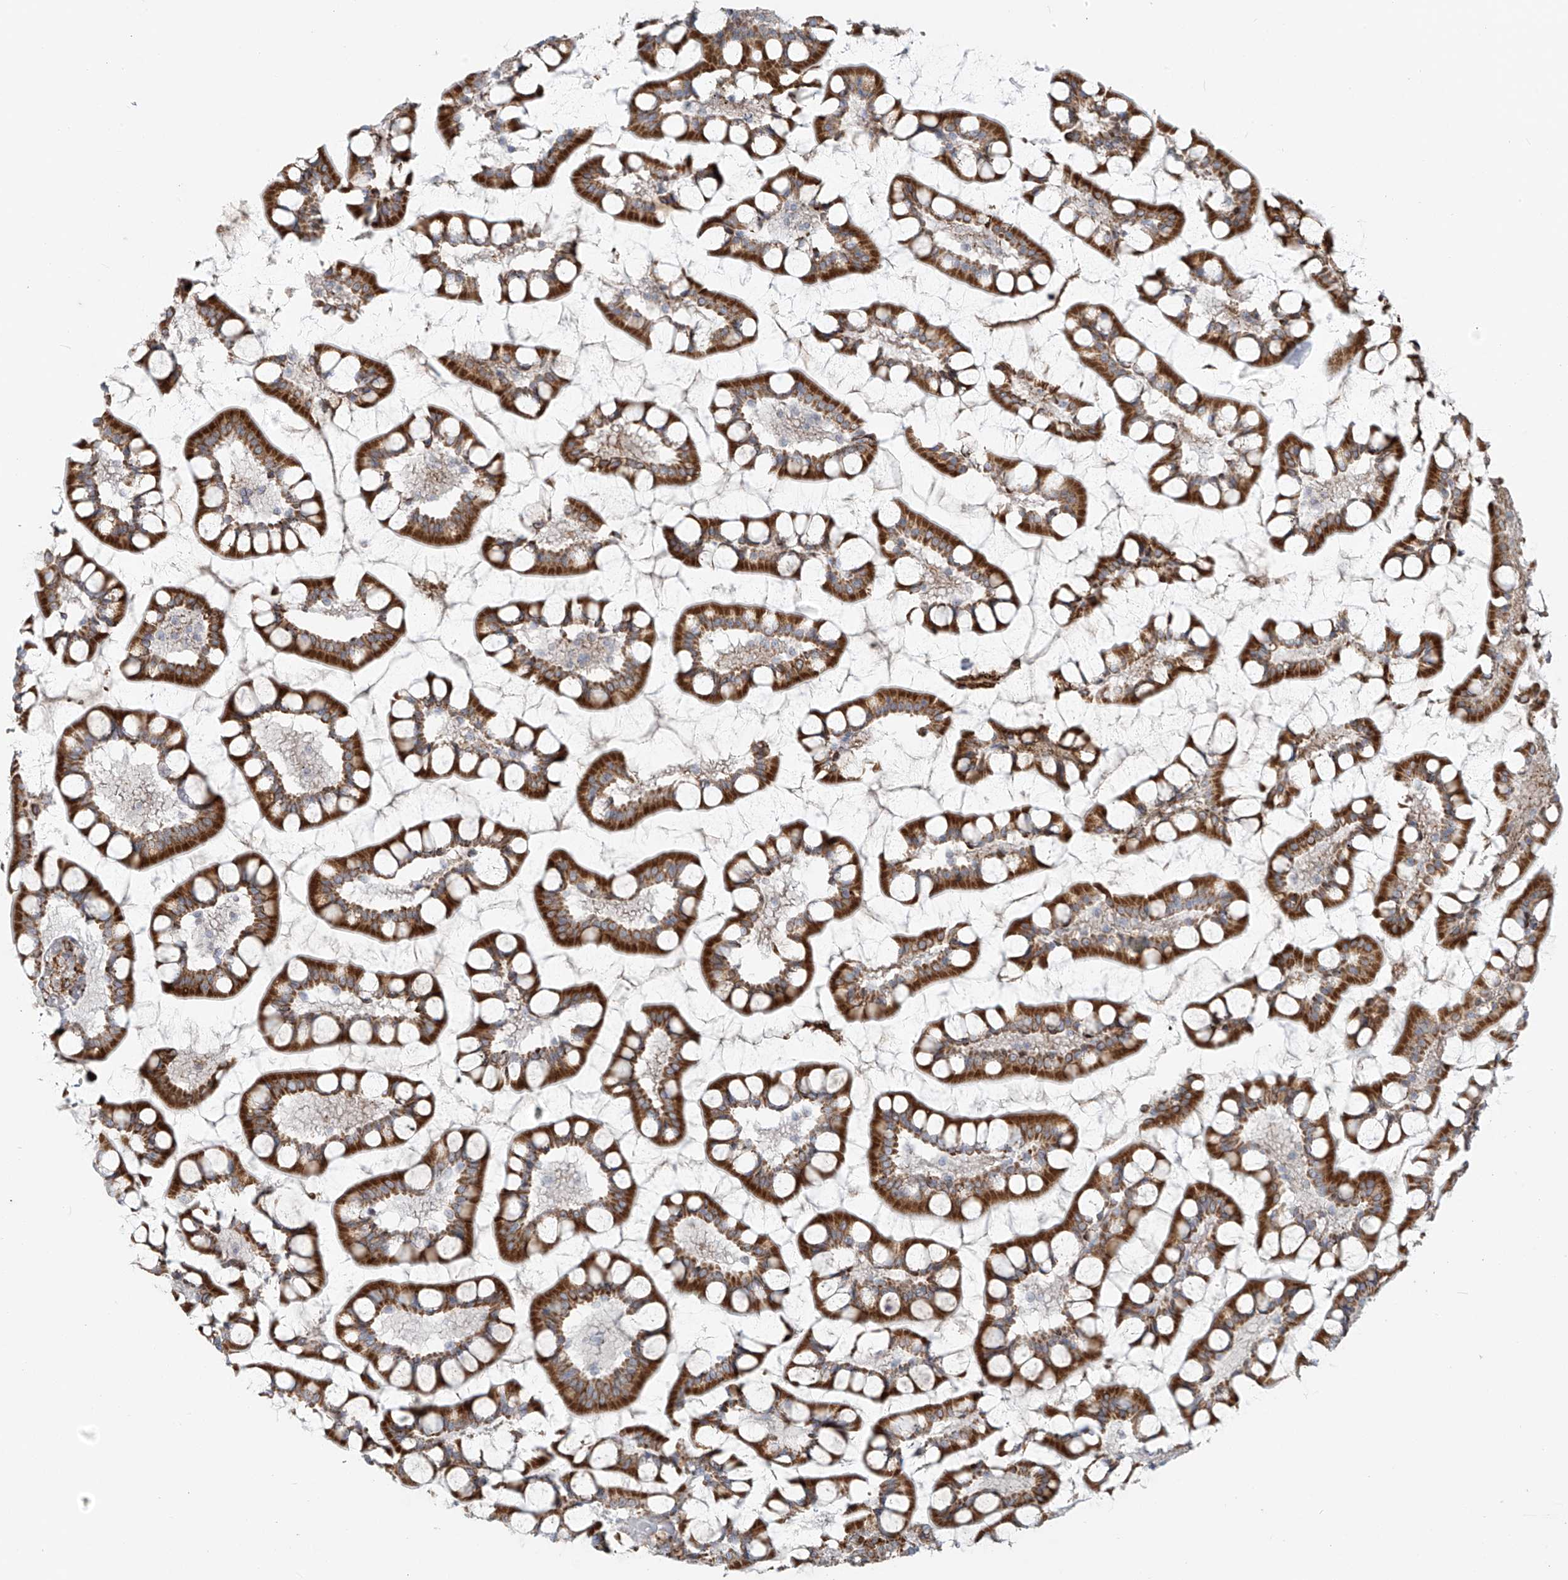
{"staining": {"intensity": "strong", "quantity": ">75%", "location": "cytoplasmic/membranous"}, "tissue": "small intestine", "cell_type": "Glandular cells", "image_type": "normal", "snomed": [{"axis": "morphology", "description": "Normal tissue, NOS"}, {"axis": "topography", "description": "Small intestine"}], "caption": "Immunohistochemical staining of unremarkable small intestine exhibits high levels of strong cytoplasmic/membranous positivity in about >75% of glandular cells. Nuclei are stained in blue.", "gene": "KATNIP", "patient": {"sex": "male", "age": 52}}